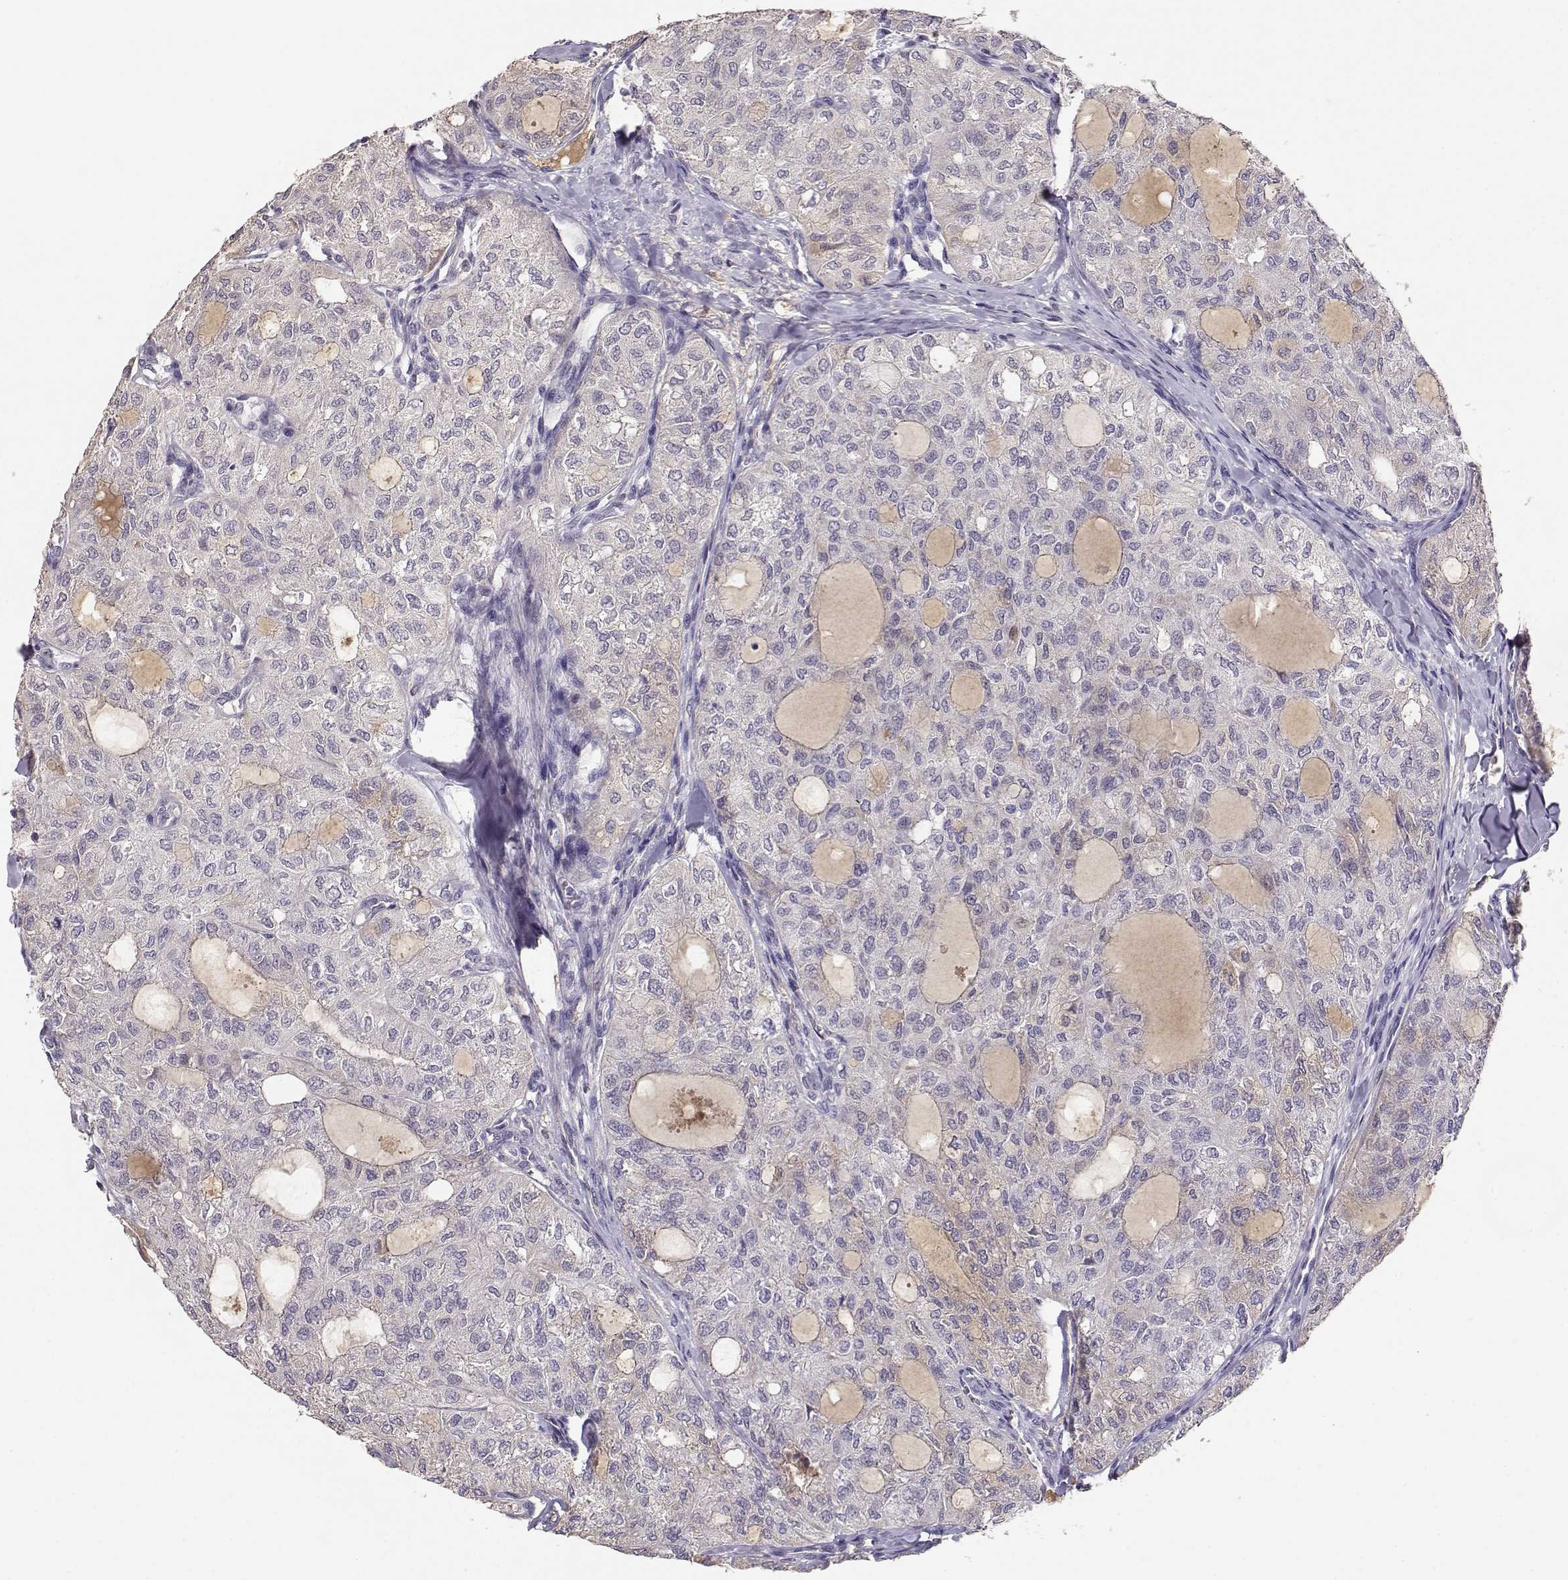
{"staining": {"intensity": "negative", "quantity": "none", "location": "none"}, "tissue": "thyroid cancer", "cell_type": "Tumor cells", "image_type": "cancer", "snomed": [{"axis": "morphology", "description": "Follicular adenoma carcinoma, NOS"}, {"axis": "topography", "description": "Thyroid gland"}], "caption": "Tumor cells show no significant protein positivity in thyroid cancer (follicular adenoma carcinoma). (IHC, brightfield microscopy, high magnification).", "gene": "TACR1", "patient": {"sex": "male", "age": 75}}